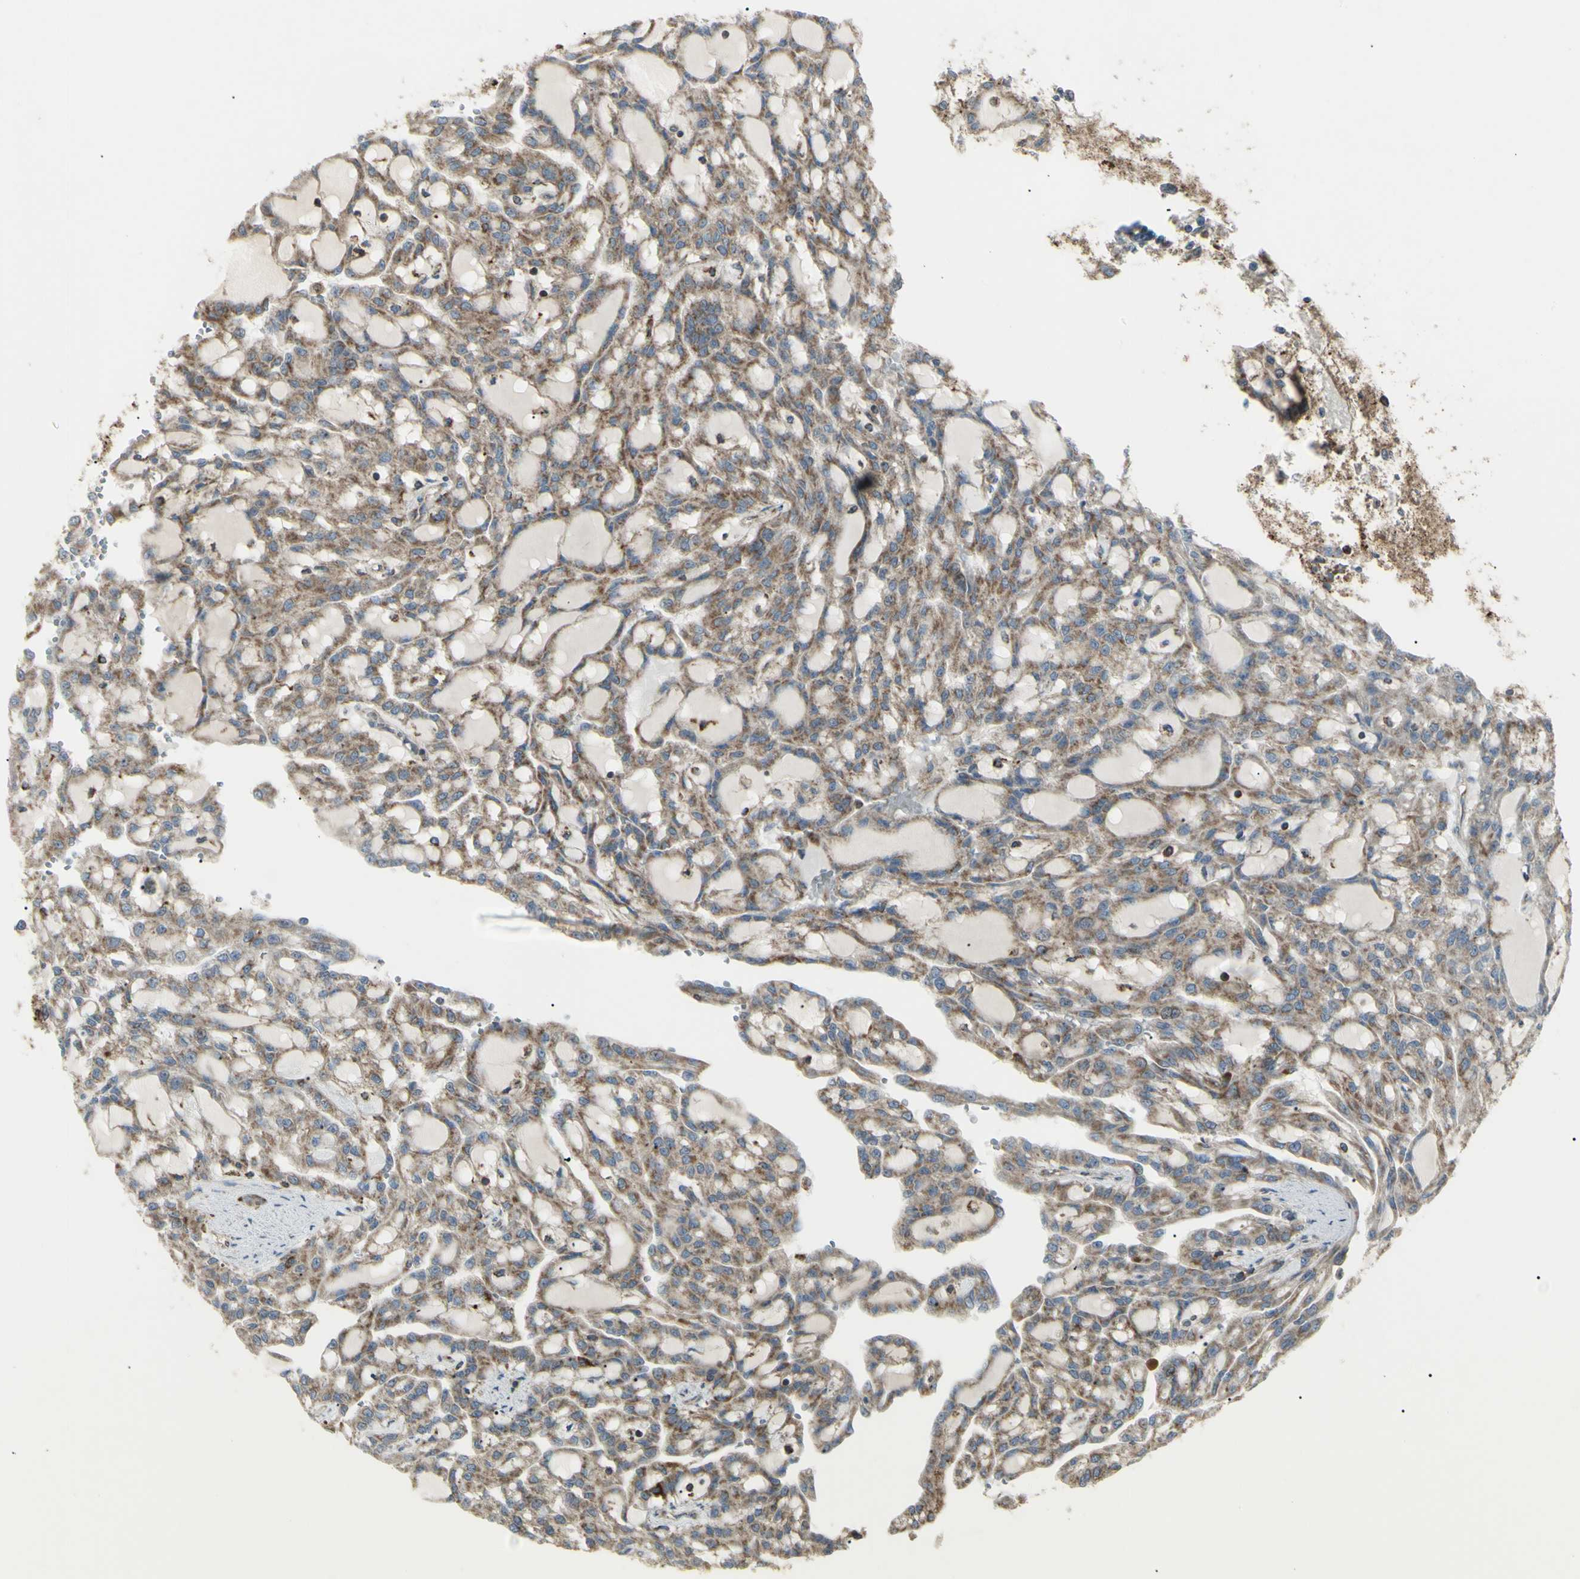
{"staining": {"intensity": "moderate", "quantity": ">75%", "location": "cytoplasmic/membranous"}, "tissue": "renal cancer", "cell_type": "Tumor cells", "image_type": "cancer", "snomed": [{"axis": "morphology", "description": "Adenocarcinoma, NOS"}, {"axis": "topography", "description": "Kidney"}], "caption": "Immunohistochemistry (IHC) image of neoplastic tissue: human renal adenocarcinoma stained using immunohistochemistry shows medium levels of moderate protein expression localized specifically in the cytoplasmic/membranous of tumor cells, appearing as a cytoplasmic/membranous brown color.", "gene": "CYB5R1", "patient": {"sex": "male", "age": 63}}